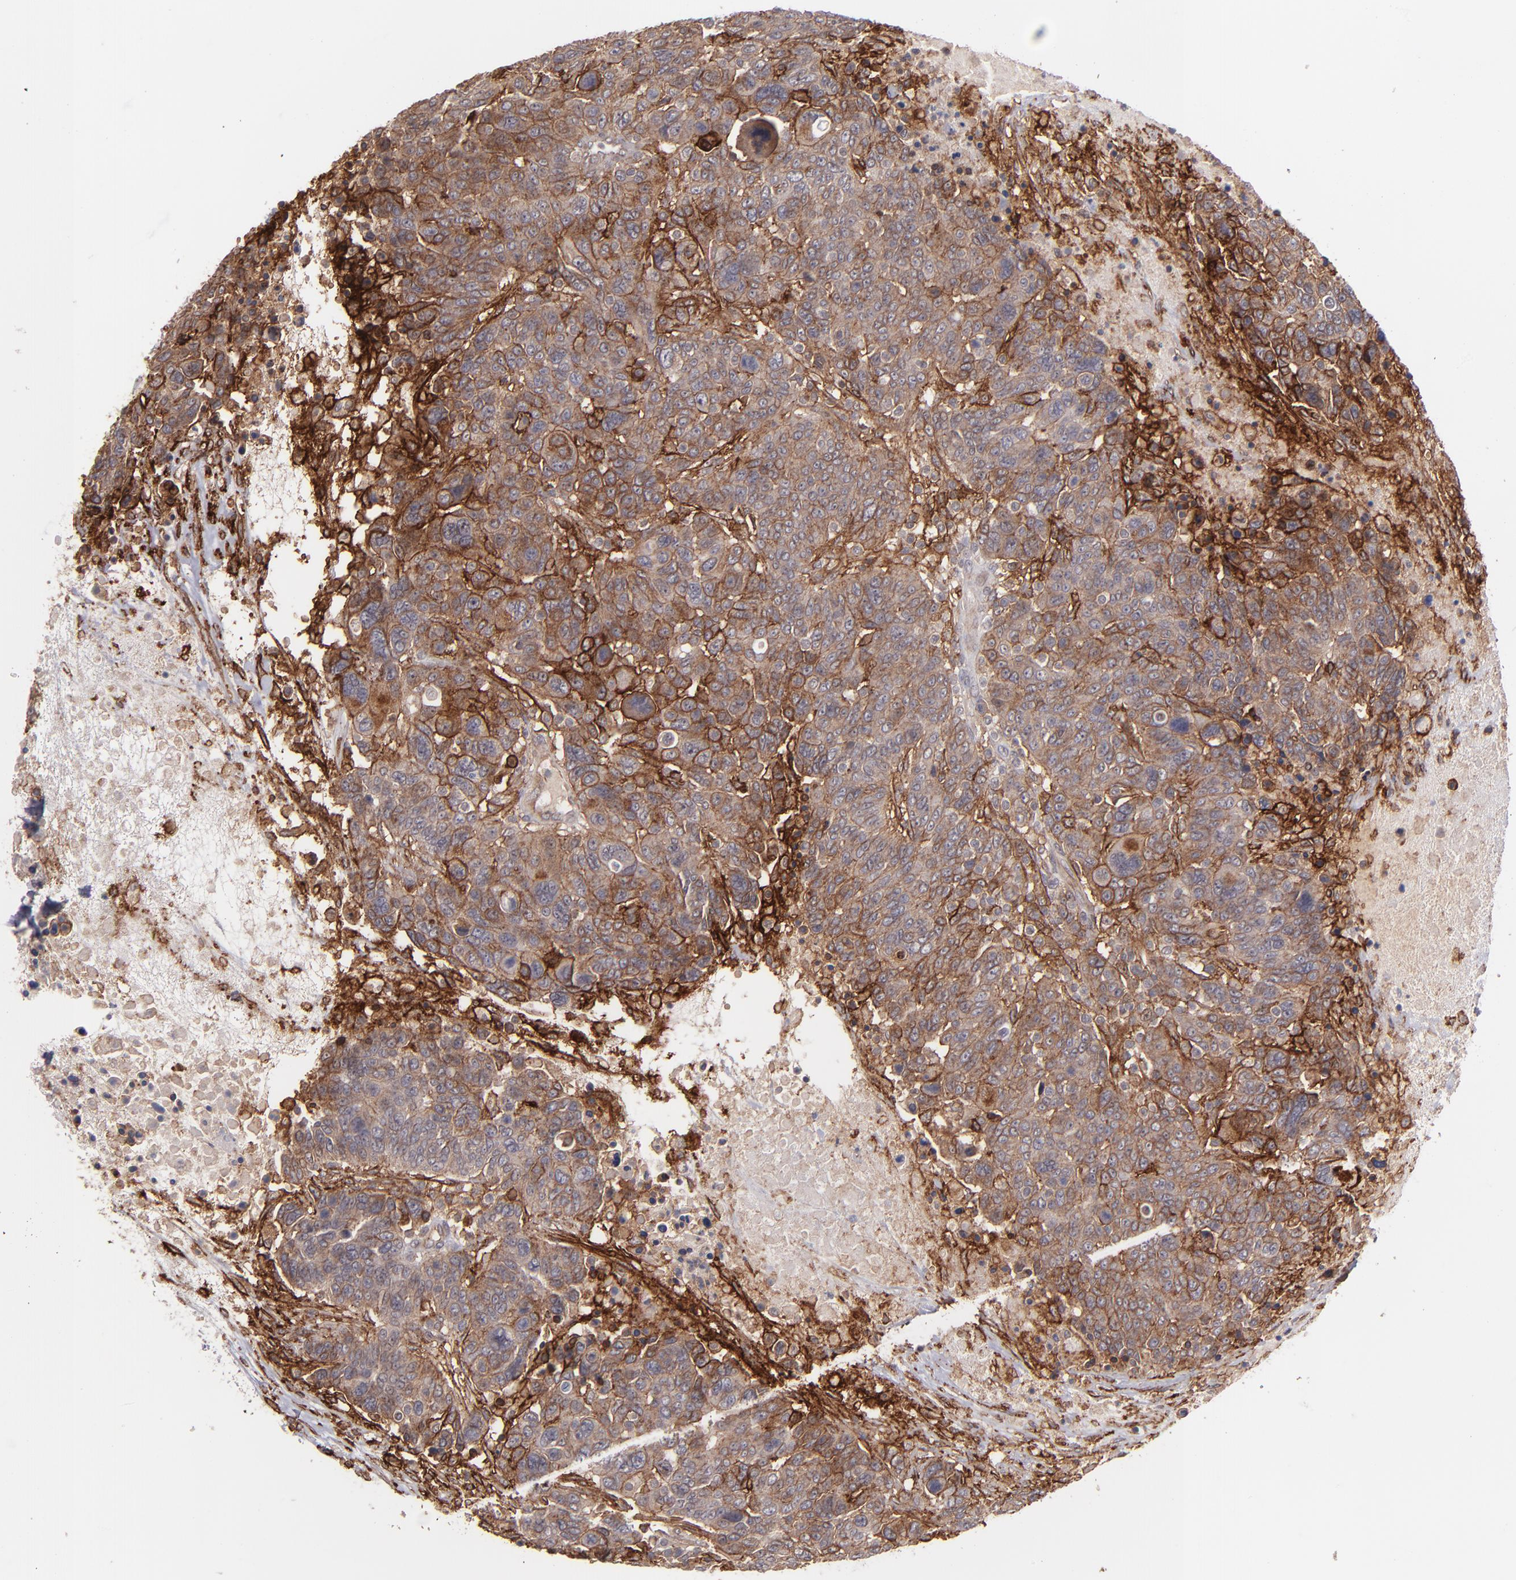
{"staining": {"intensity": "strong", "quantity": "25%-75%", "location": "cytoplasmic/membranous"}, "tissue": "breast cancer", "cell_type": "Tumor cells", "image_type": "cancer", "snomed": [{"axis": "morphology", "description": "Duct carcinoma"}, {"axis": "topography", "description": "Breast"}], "caption": "Brown immunohistochemical staining in breast infiltrating ductal carcinoma displays strong cytoplasmic/membranous expression in approximately 25%-75% of tumor cells.", "gene": "ICAM1", "patient": {"sex": "female", "age": 37}}